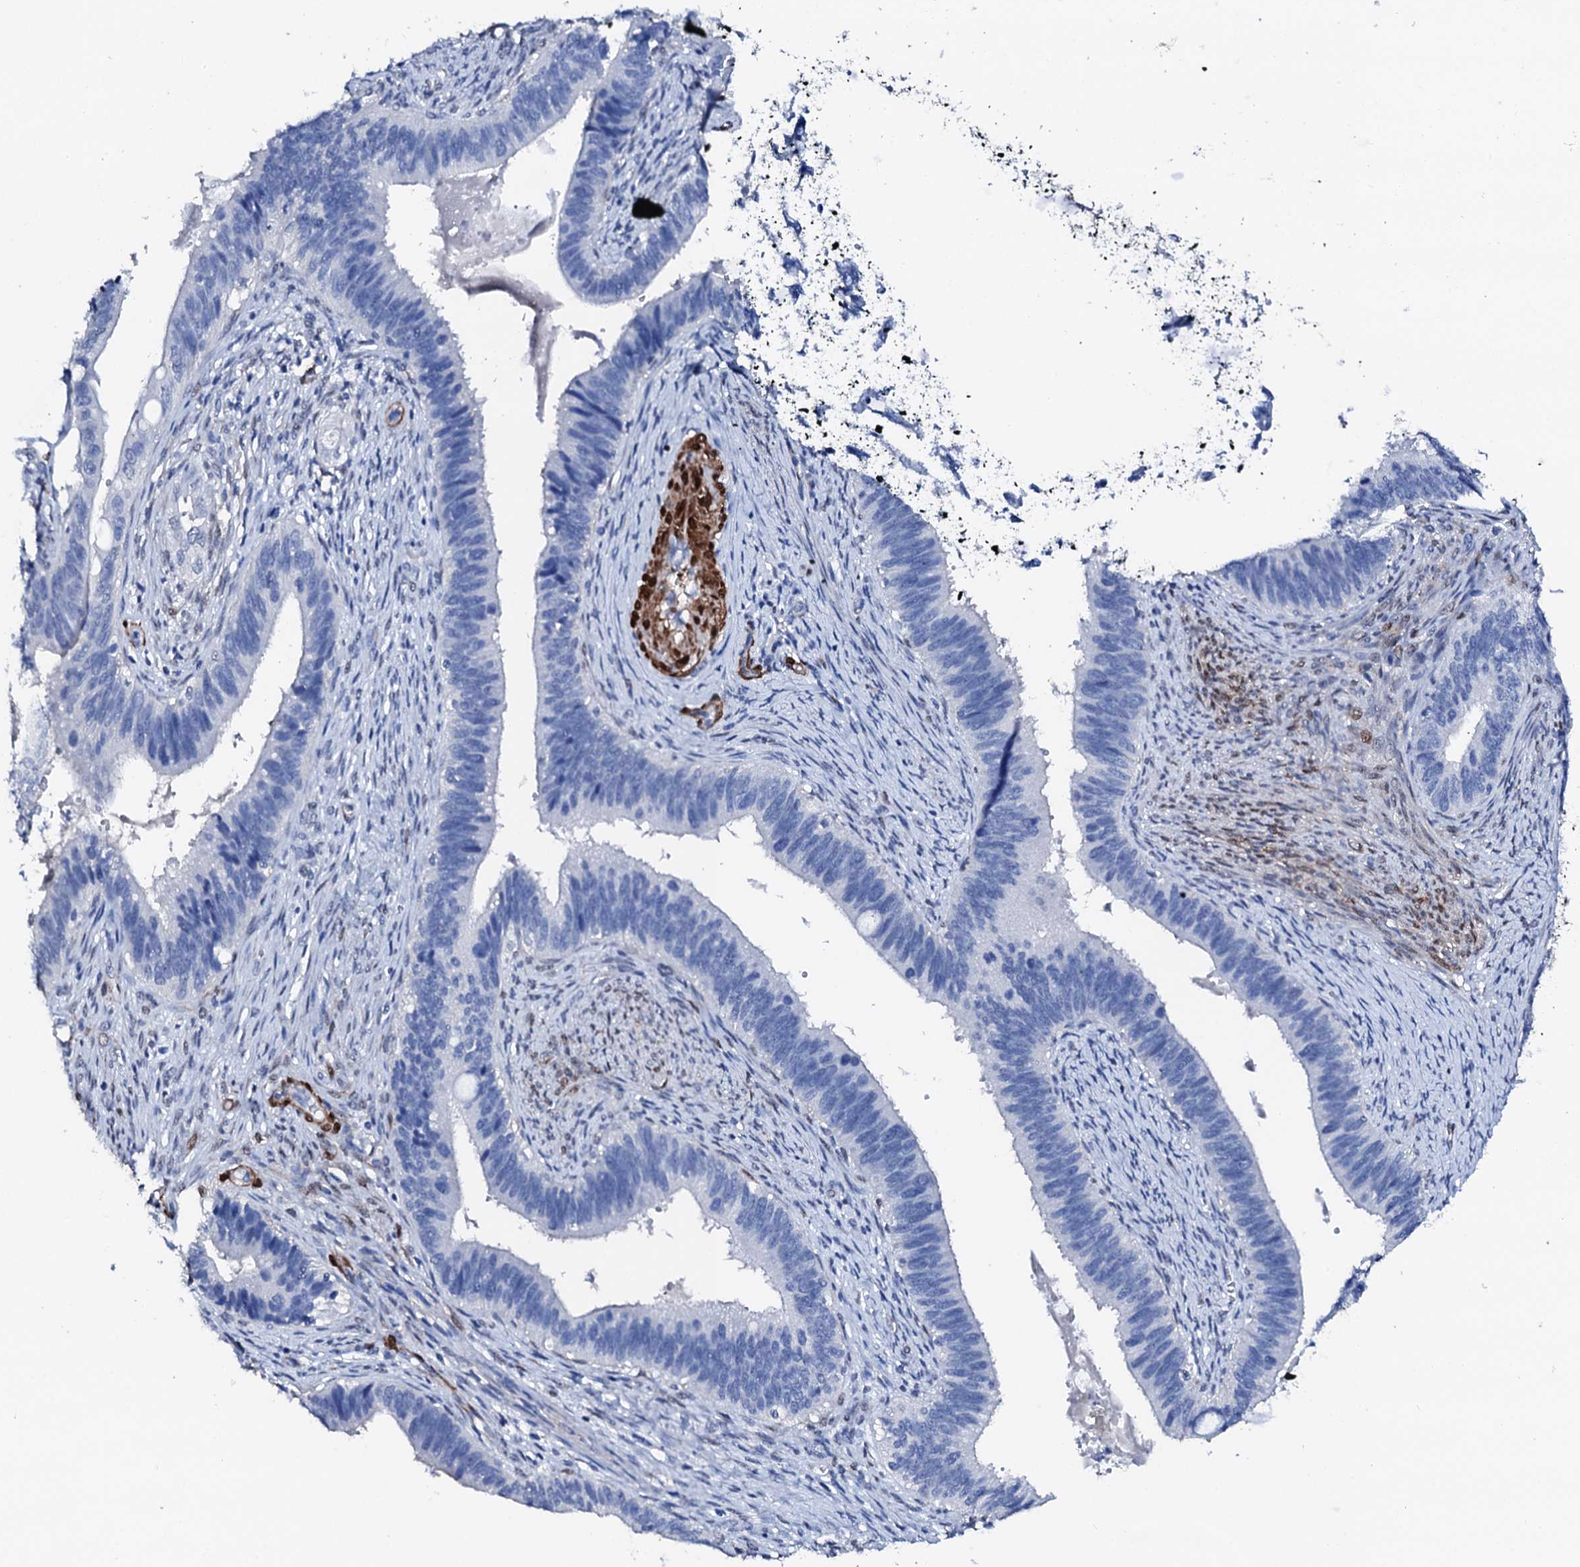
{"staining": {"intensity": "negative", "quantity": "none", "location": "none"}, "tissue": "cervical cancer", "cell_type": "Tumor cells", "image_type": "cancer", "snomed": [{"axis": "morphology", "description": "Adenocarcinoma, NOS"}, {"axis": "topography", "description": "Cervix"}], "caption": "A high-resolution micrograph shows immunohistochemistry (IHC) staining of adenocarcinoma (cervical), which demonstrates no significant staining in tumor cells.", "gene": "NRIP2", "patient": {"sex": "female", "age": 42}}